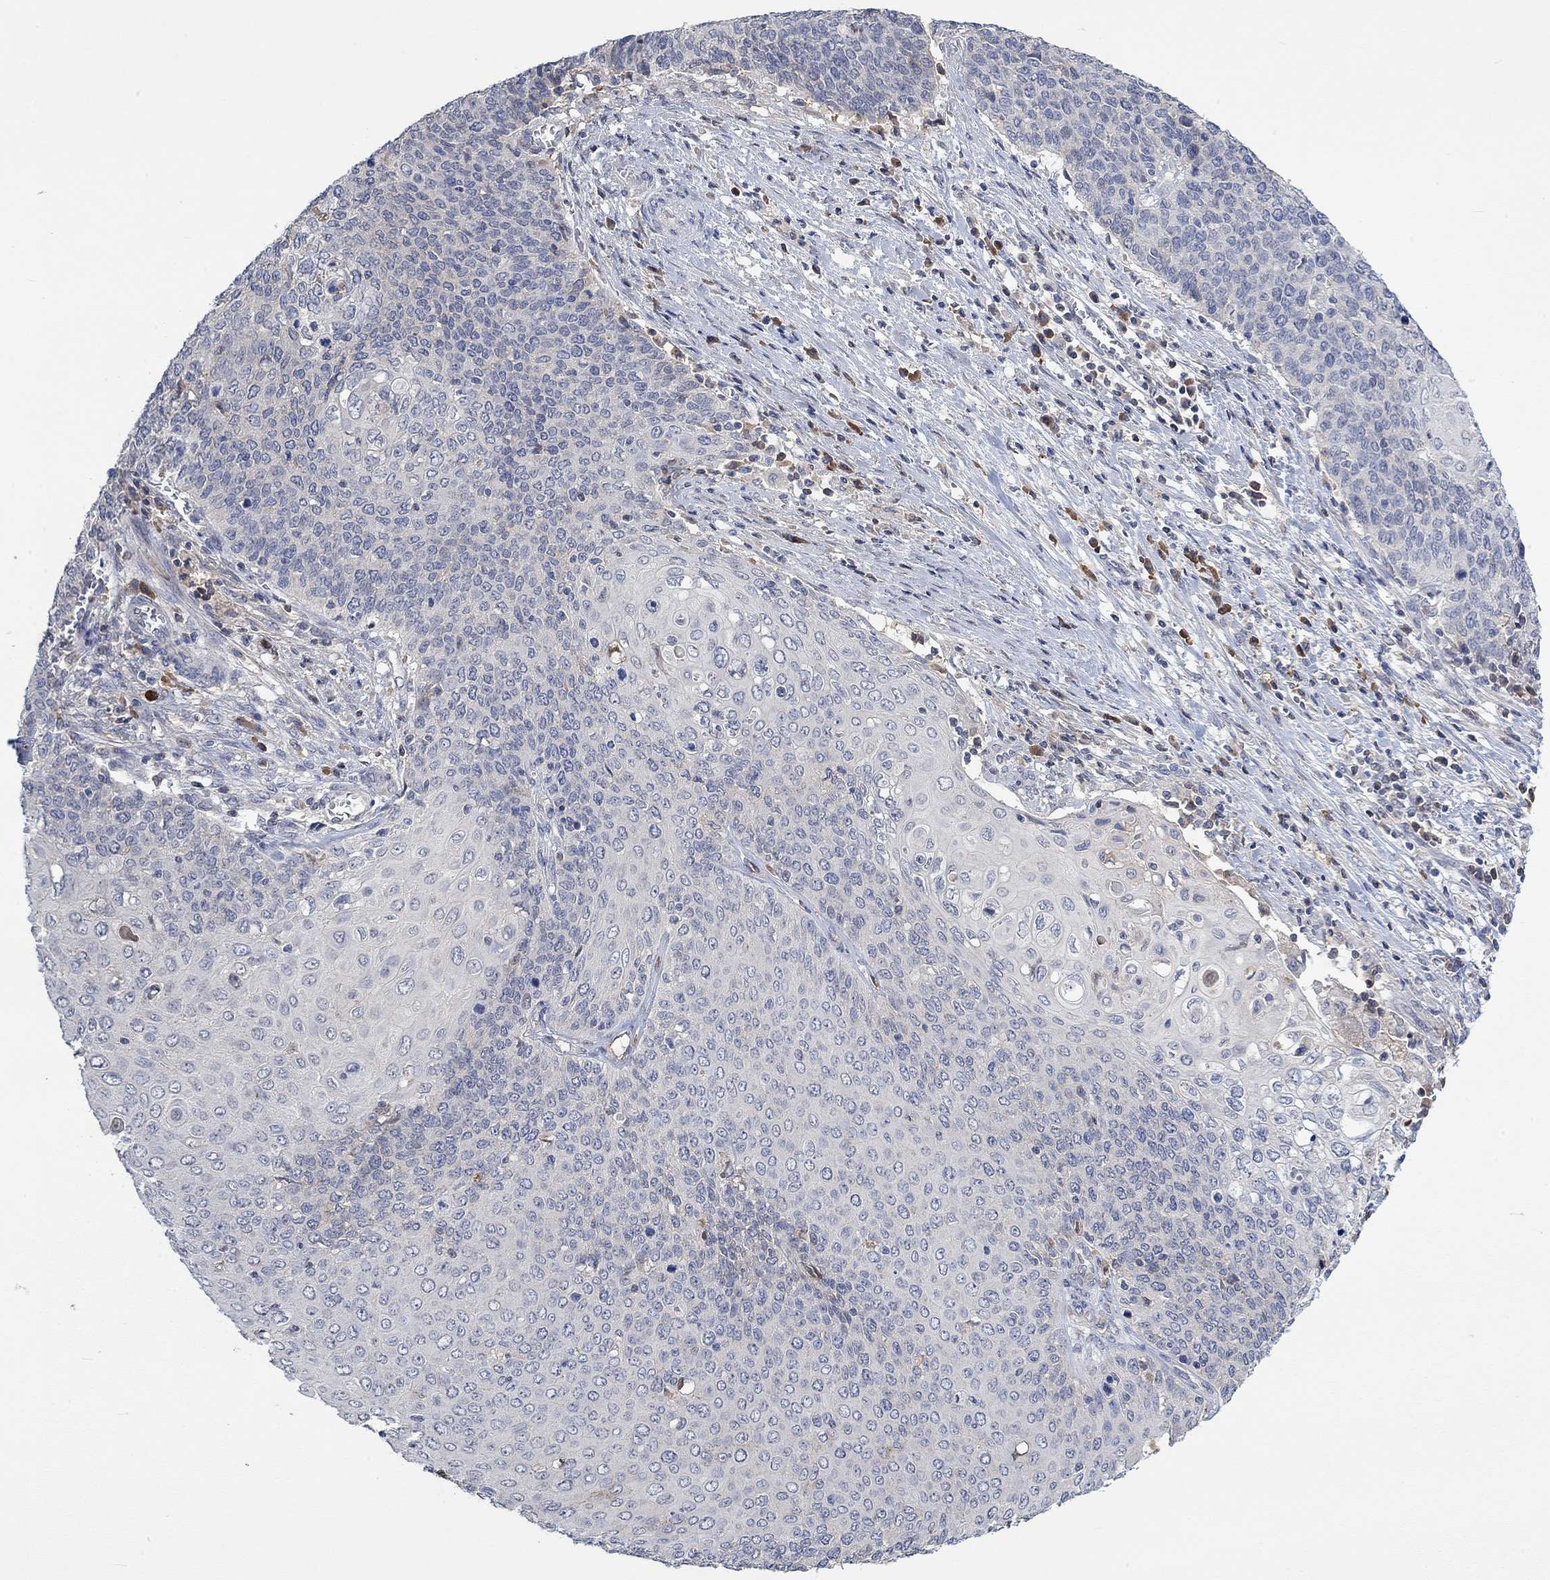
{"staining": {"intensity": "negative", "quantity": "none", "location": "none"}, "tissue": "cervical cancer", "cell_type": "Tumor cells", "image_type": "cancer", "snomed": [{"axis": "morphology", "description": "Squamous cell carcinoma, NOS"}, {"axis": "topography", "description": "Cervix"}], "caption": "The micrograph demonstrates no staining of tumor cells in squamous cell carcinoma (cervical). Nuclei are stained in blue.", "gene": "MSTN", "patient": {"sex": "female", "age": 39}}